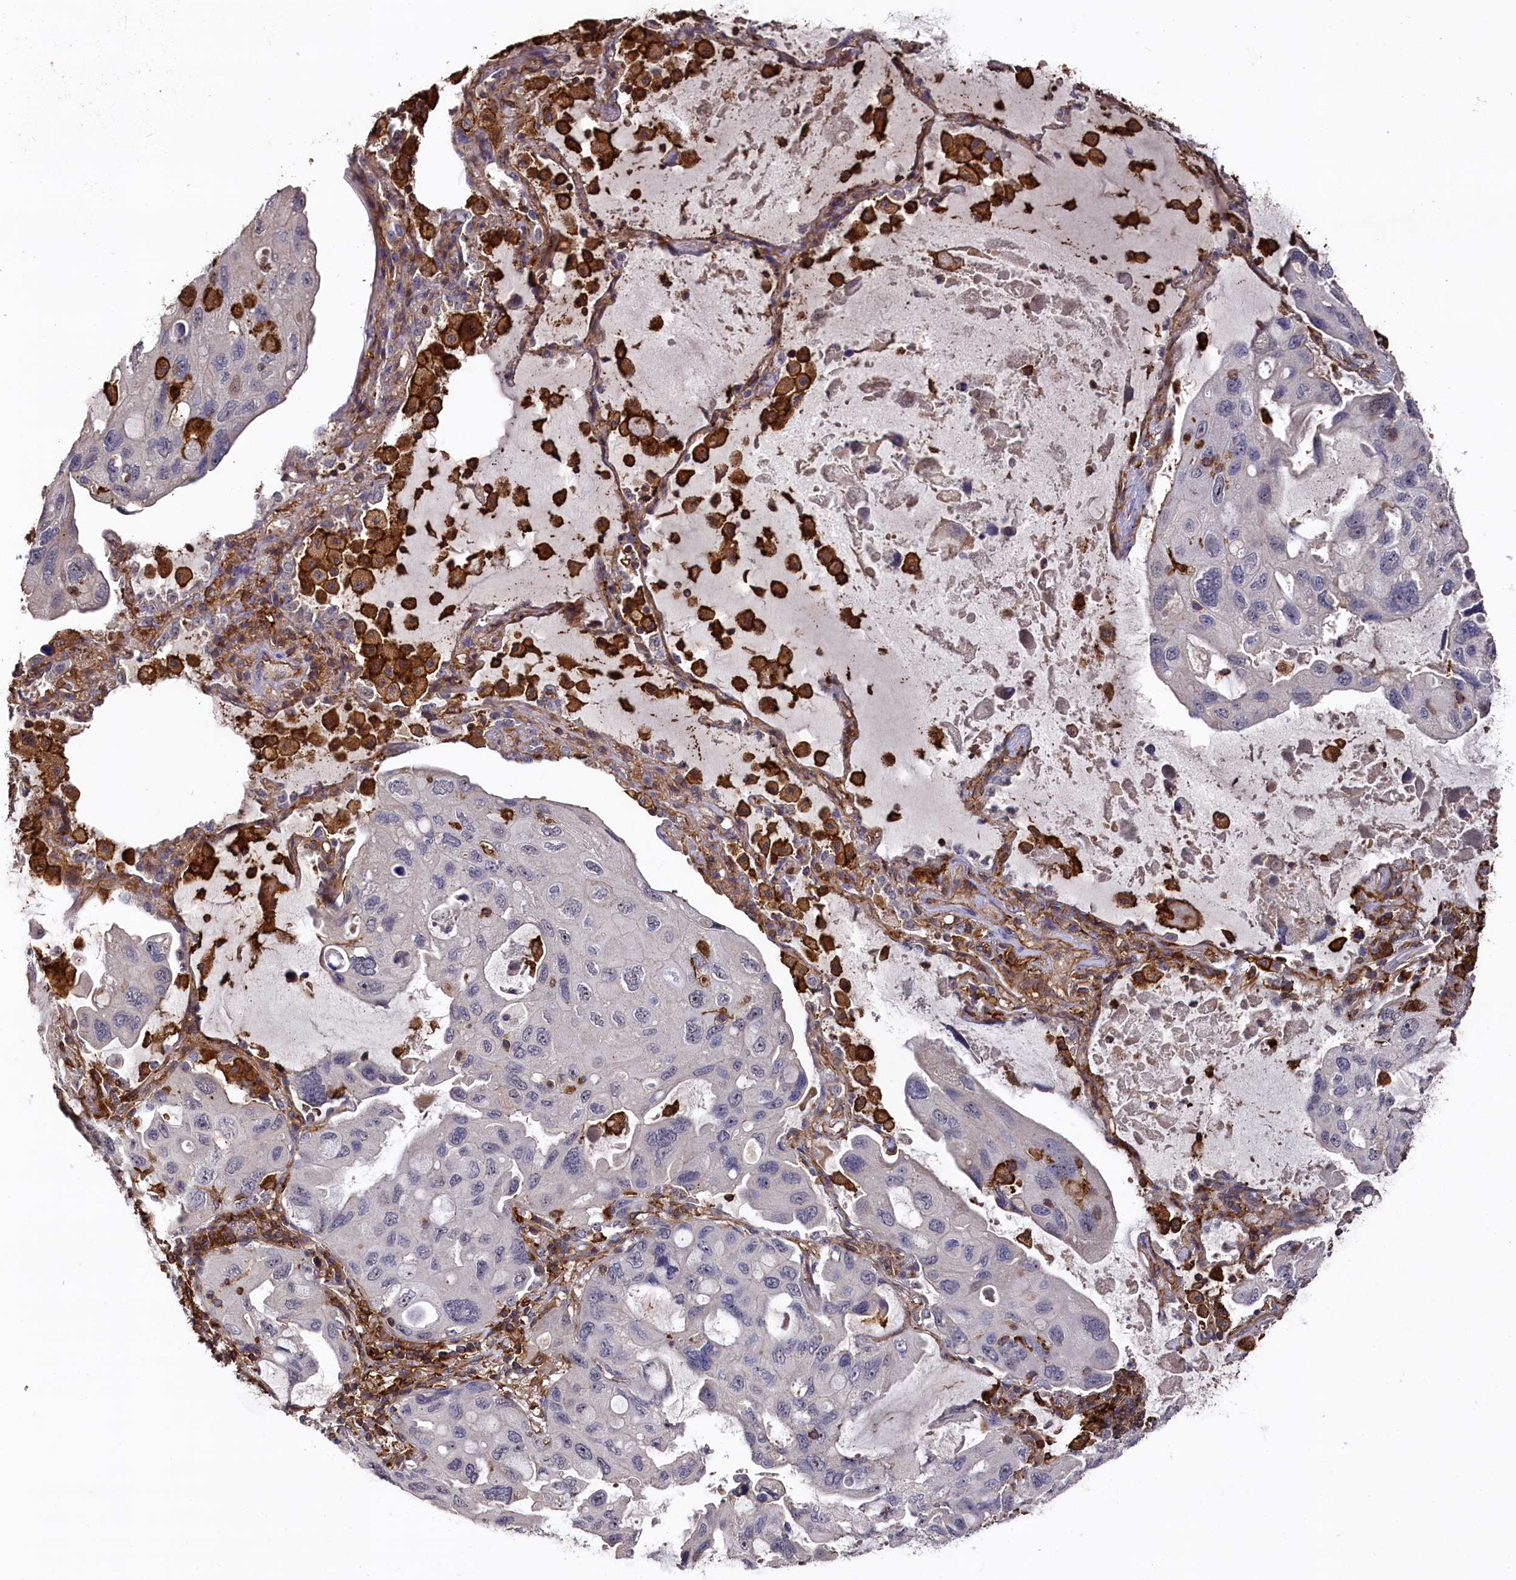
{"staining": {"intensity": "negative", "quantity": "none", "location": "none"}, "tissue": "lung cancer", "cell_type": "Tumor cells", "image_type": "cancer", "snomed": [{"axis": "morphology", "description": "Squamous cell carcinoma, NOS"}, {"axis": "topography", "description": "Lung"}], "caption": "Tumor cells are negative for protein expression in human lung cancer. (Brightfield microscopy of DAB immunohistochemistry at high magnification).", "gene": "PLEKHO2", "patient": {"sex": "female", "age": 73}}